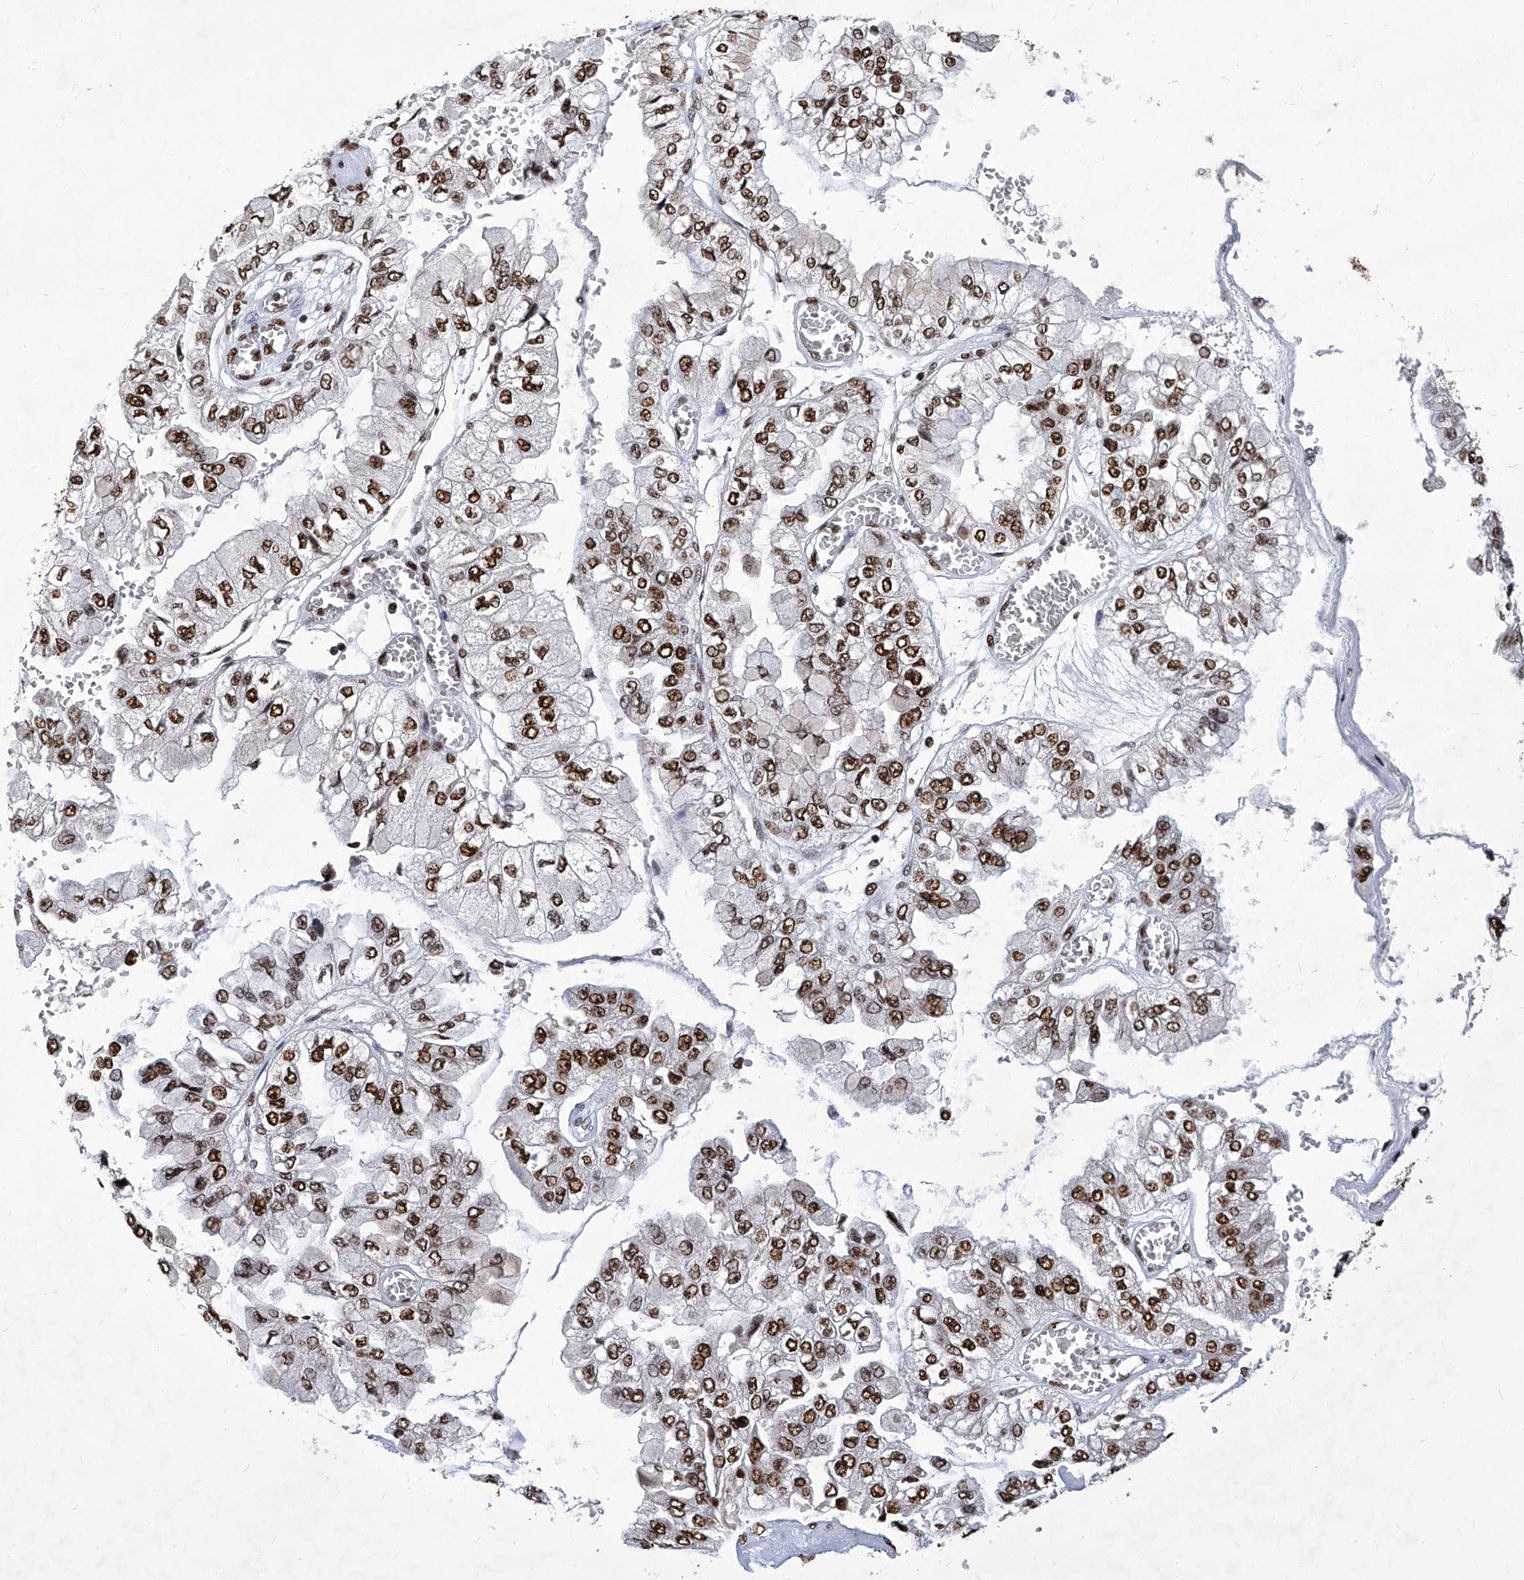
{"staining": {"intensity": "strong", "quantity": ">75%", "location": "nuclear"}, "tissue": "liver cancer", "cell_type": "Tumor cells", "image_type": "cancer", "snomed": [{"axis": "morphology", "description": "Cholangiocarcinoma"}, {"axis": "topography", "description": "Liver"}], "caption": "Liver cholangiocarcinoma stained with a protein marker demonstrates strong staining in tumor cells.", "gene": "HBP1", "patient": {"sex": "female", "age": 79}}